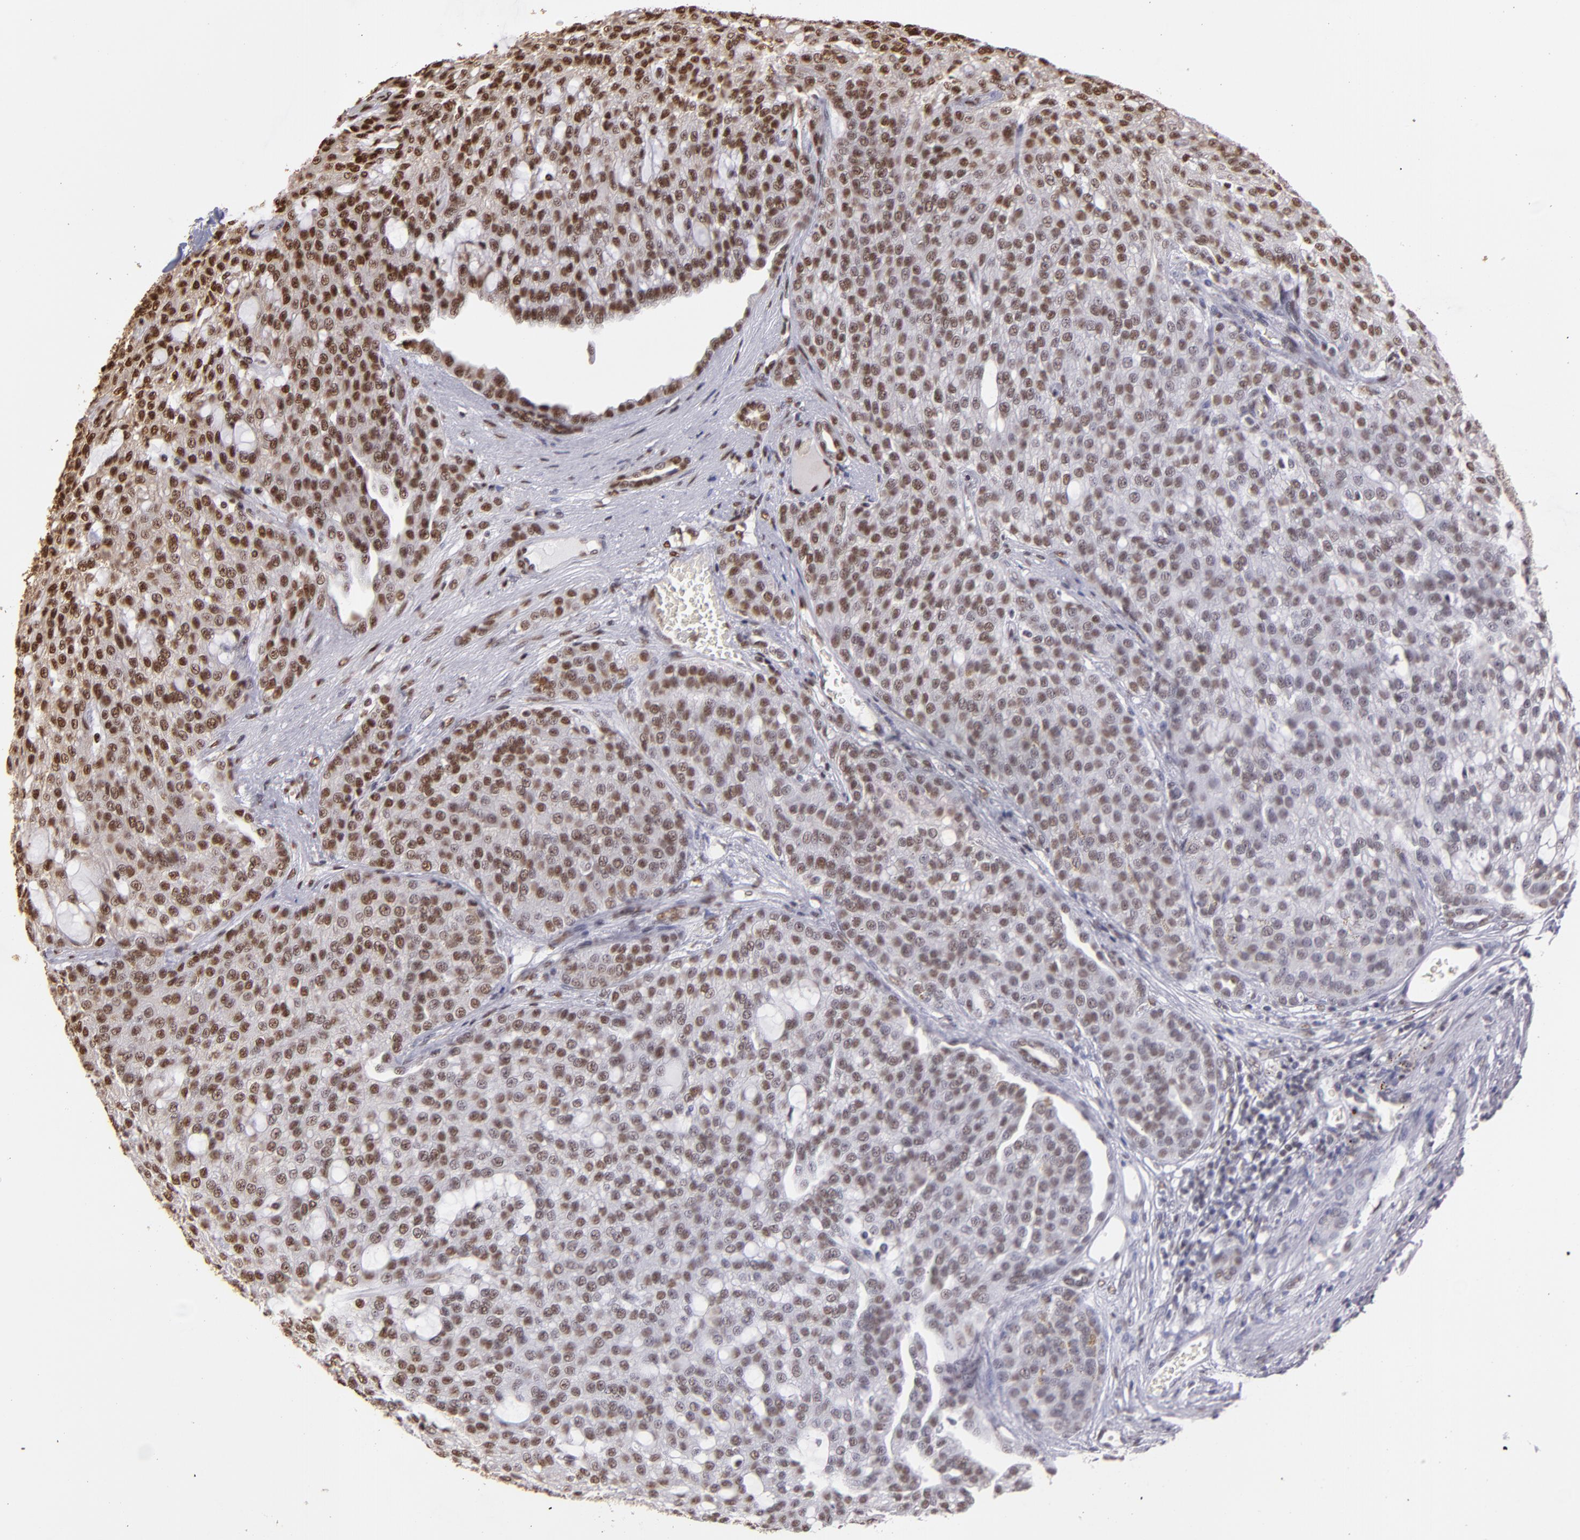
{"staining": {"intensity": "moderate", "quantity": ">75%", "location": "cytoplasmic/membranous,nuclear"}, "tissue": "renal cancer", "cell_type": "Tumor cells", "image_type": "cancer", "snomed": [{"axis": "morphology", "description": "Adenocarcinoma, NOS"}, {"axis": "topography", "description": "Kidney"}], "caption": "A brown stain labels moderate cytoplasmic/membranous and nuclear expression of a protein in human renal adenocarcinoma tumor cells.", "gene": "SP1", "patient": {"sex": "male", "age": 63}}